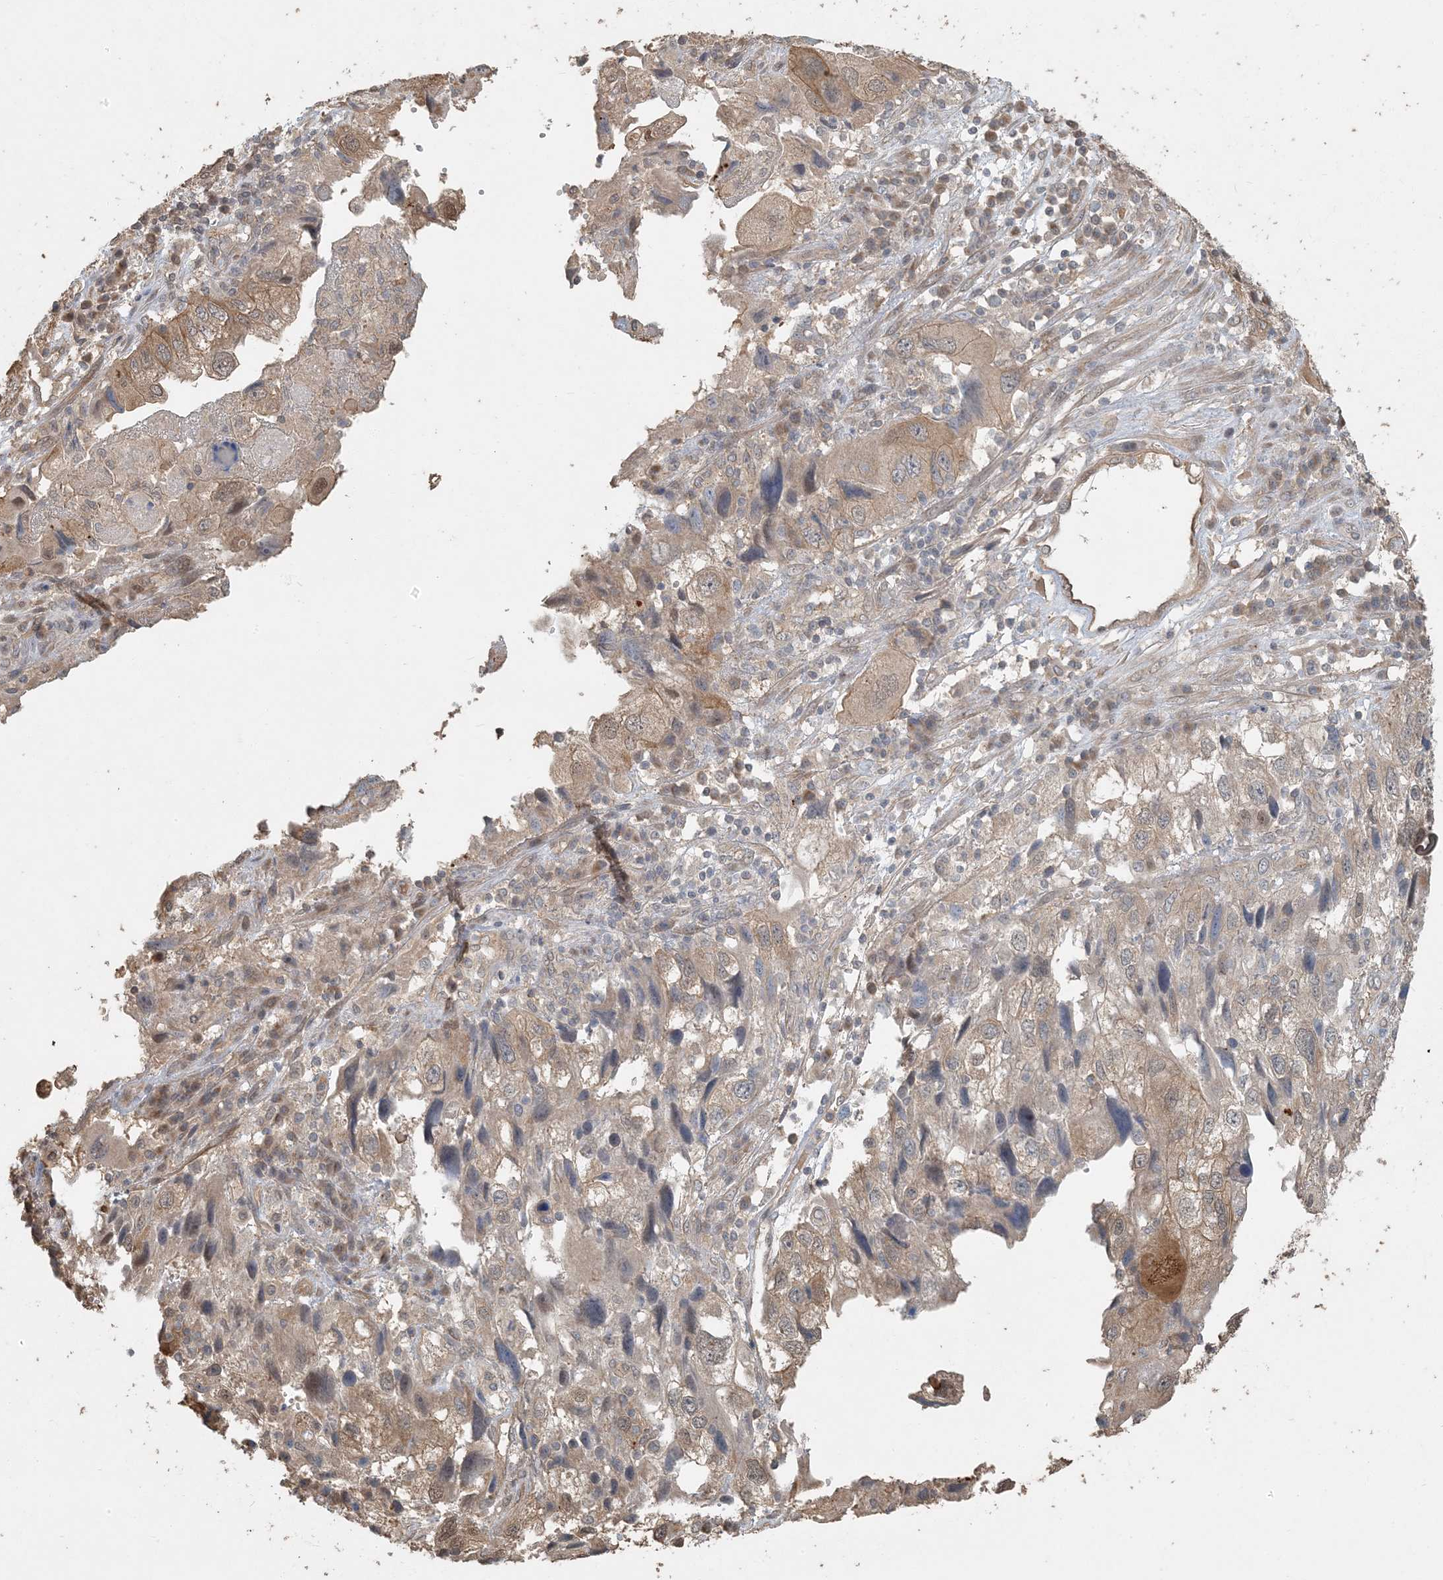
{"staining": {"intensity": "weak", "quantity": ">75%", "location": "cytoplasmic/membranous"}, "tissue": "endometrial cancer", "cell_type": "Tumor cells", "image_type": "cancer", "snomed": [{"axis": "morphology", "description": "Adenocarcinoma, NOS"}, {"axis": "topography", "description": "Endometrium"}], "caption": "The micrograph demonstrates immunohistochemical staining of endometrial cancer (adenocarcinoma). There is weak cytoplasmic/membranous staining is present in approximately >75% of tumor cells.", "gene": "AK9", "patient": {"sex": "female", "age": 49}}